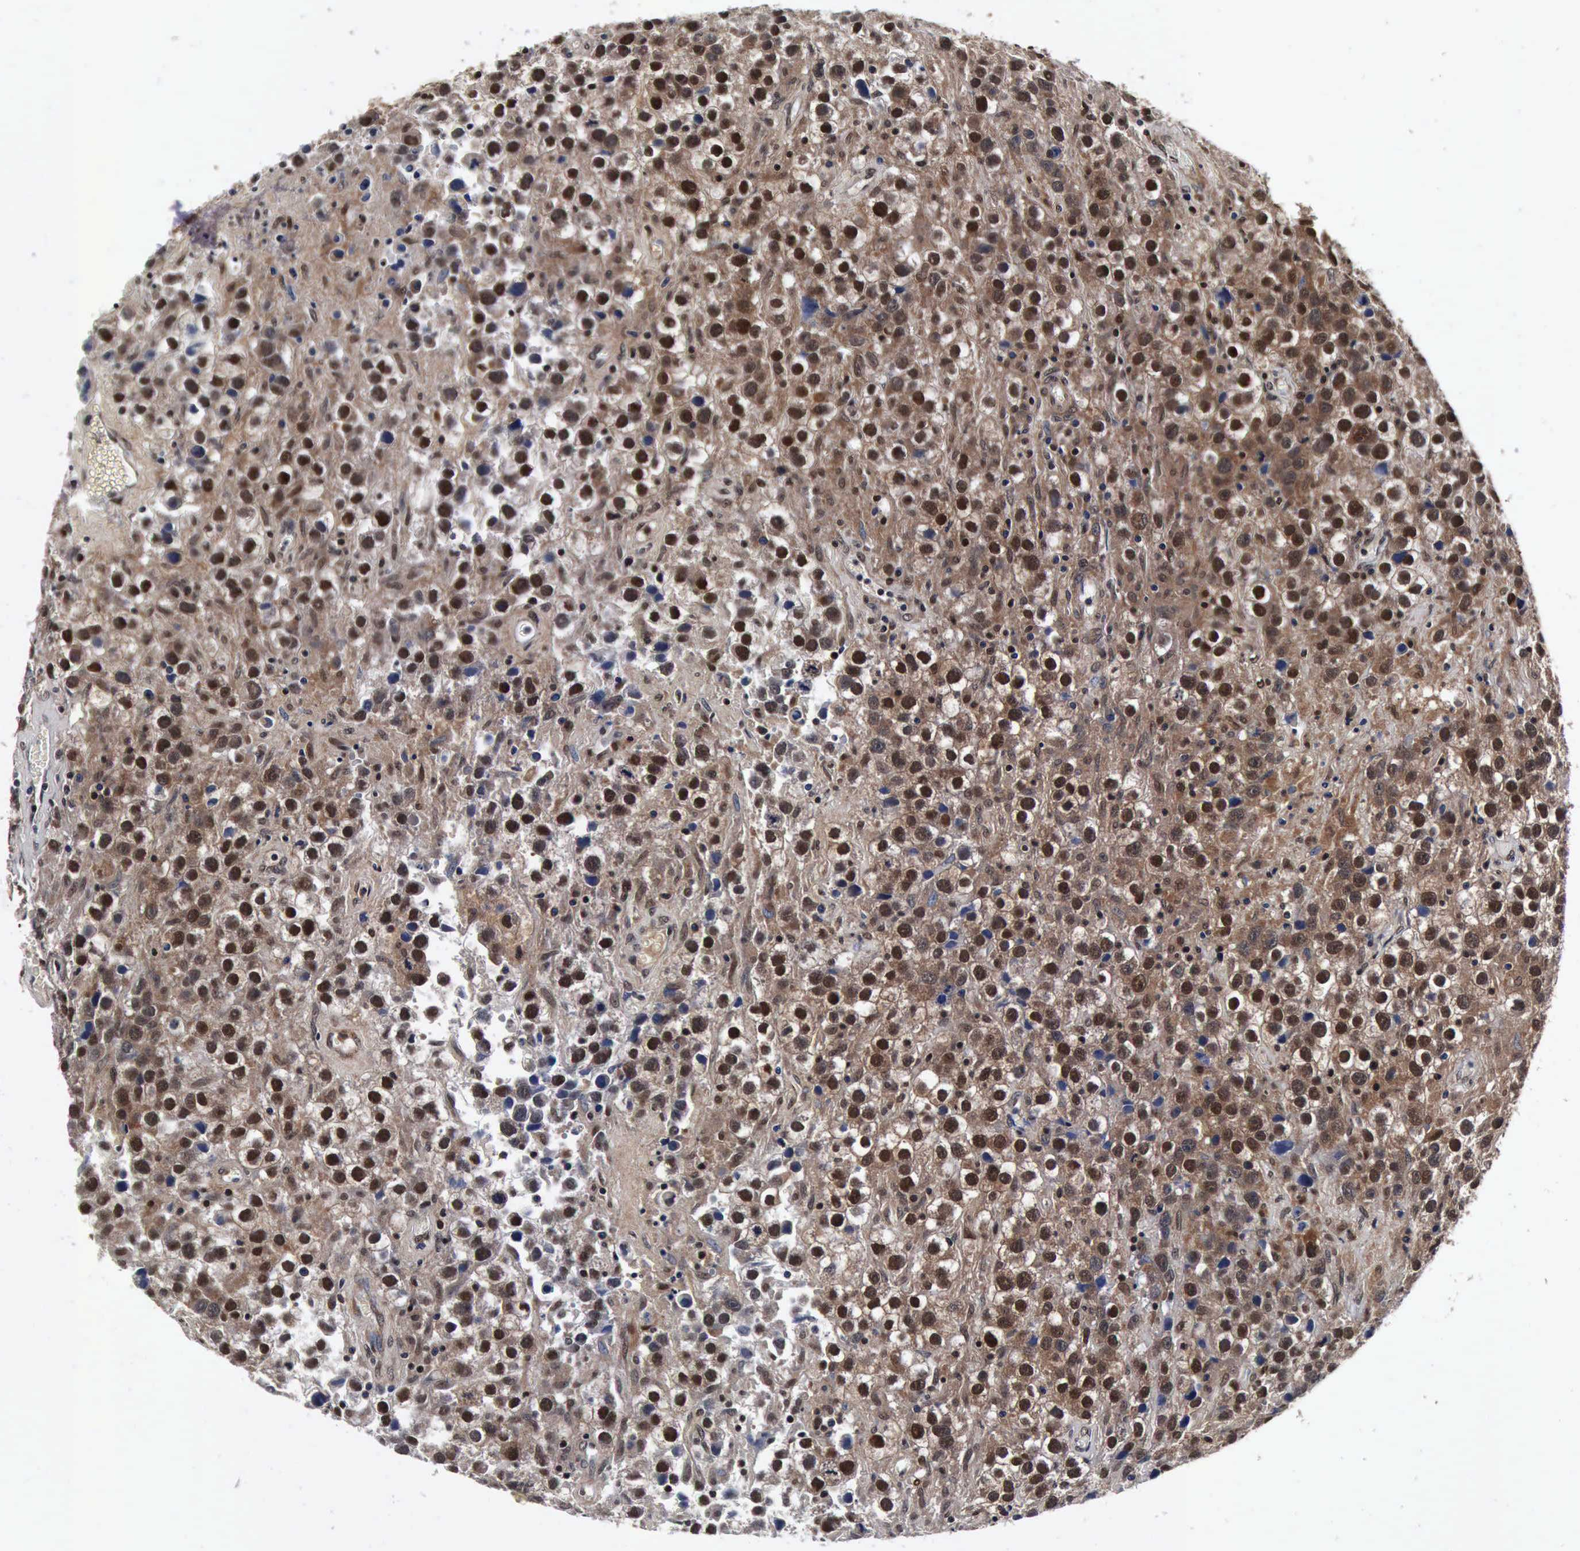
{"staining": {"intensity": "strong", "quantity": "25%-75%", "location": "nuclear"}, "tissue": "testis cancer", "cell_type": "Tumor cells", "image_type": "cancer", "snomed": [{"axis": "morphology", "description": "Seminoma, NOS"}, {"axis": "topography", "description": "Testis"}], "caption": "A brown stain labels strong nuclear positivity of a protein in testis seminoma tumor cells.", "gene": "UBC", "patient": {"sex": "male", "age": 43}}